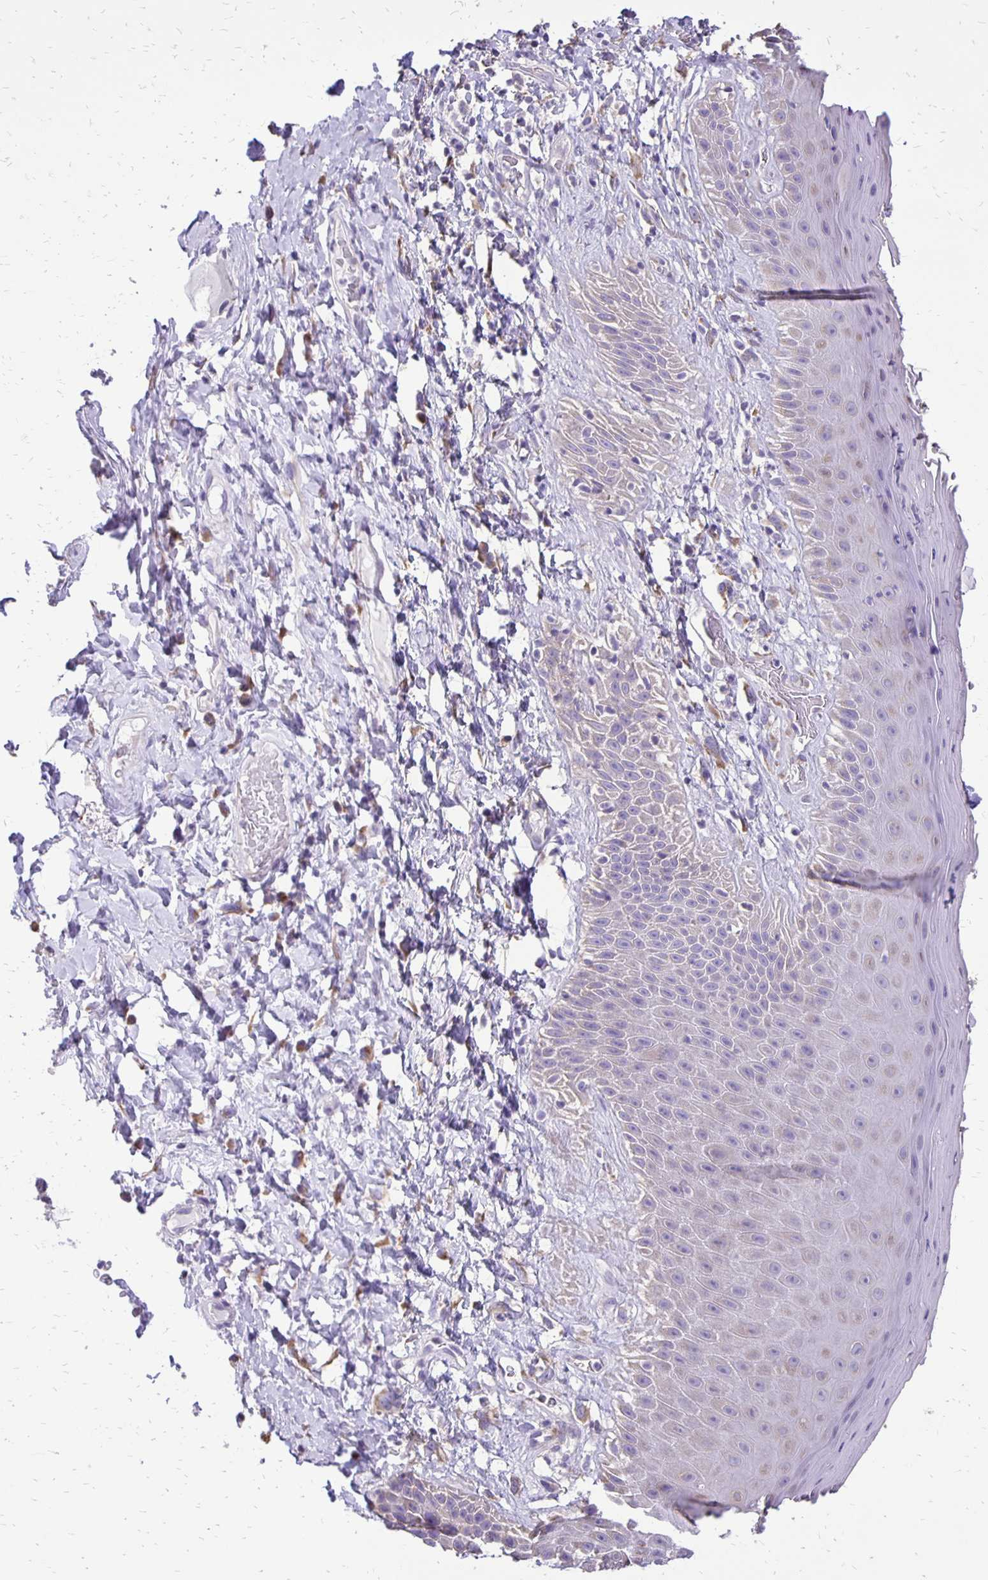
{"staining": {"intensity": "negative", "quantity": "none", "location": "none"}, "tissue": "skin", "cell_type": "Epidermal cells", "image_type": "normal", "snomed": [{"axis": "morphology", "description": "Normal tissue, NOS"}, {"axis": "topography", "description": "Anal"}], "caption": "Immunohistochemical staining of unremarkable human skin shows no significant positivity in epidermal cells.", "gene": "ANKRD45", "patient": {"sex": "male", "age": 78}}